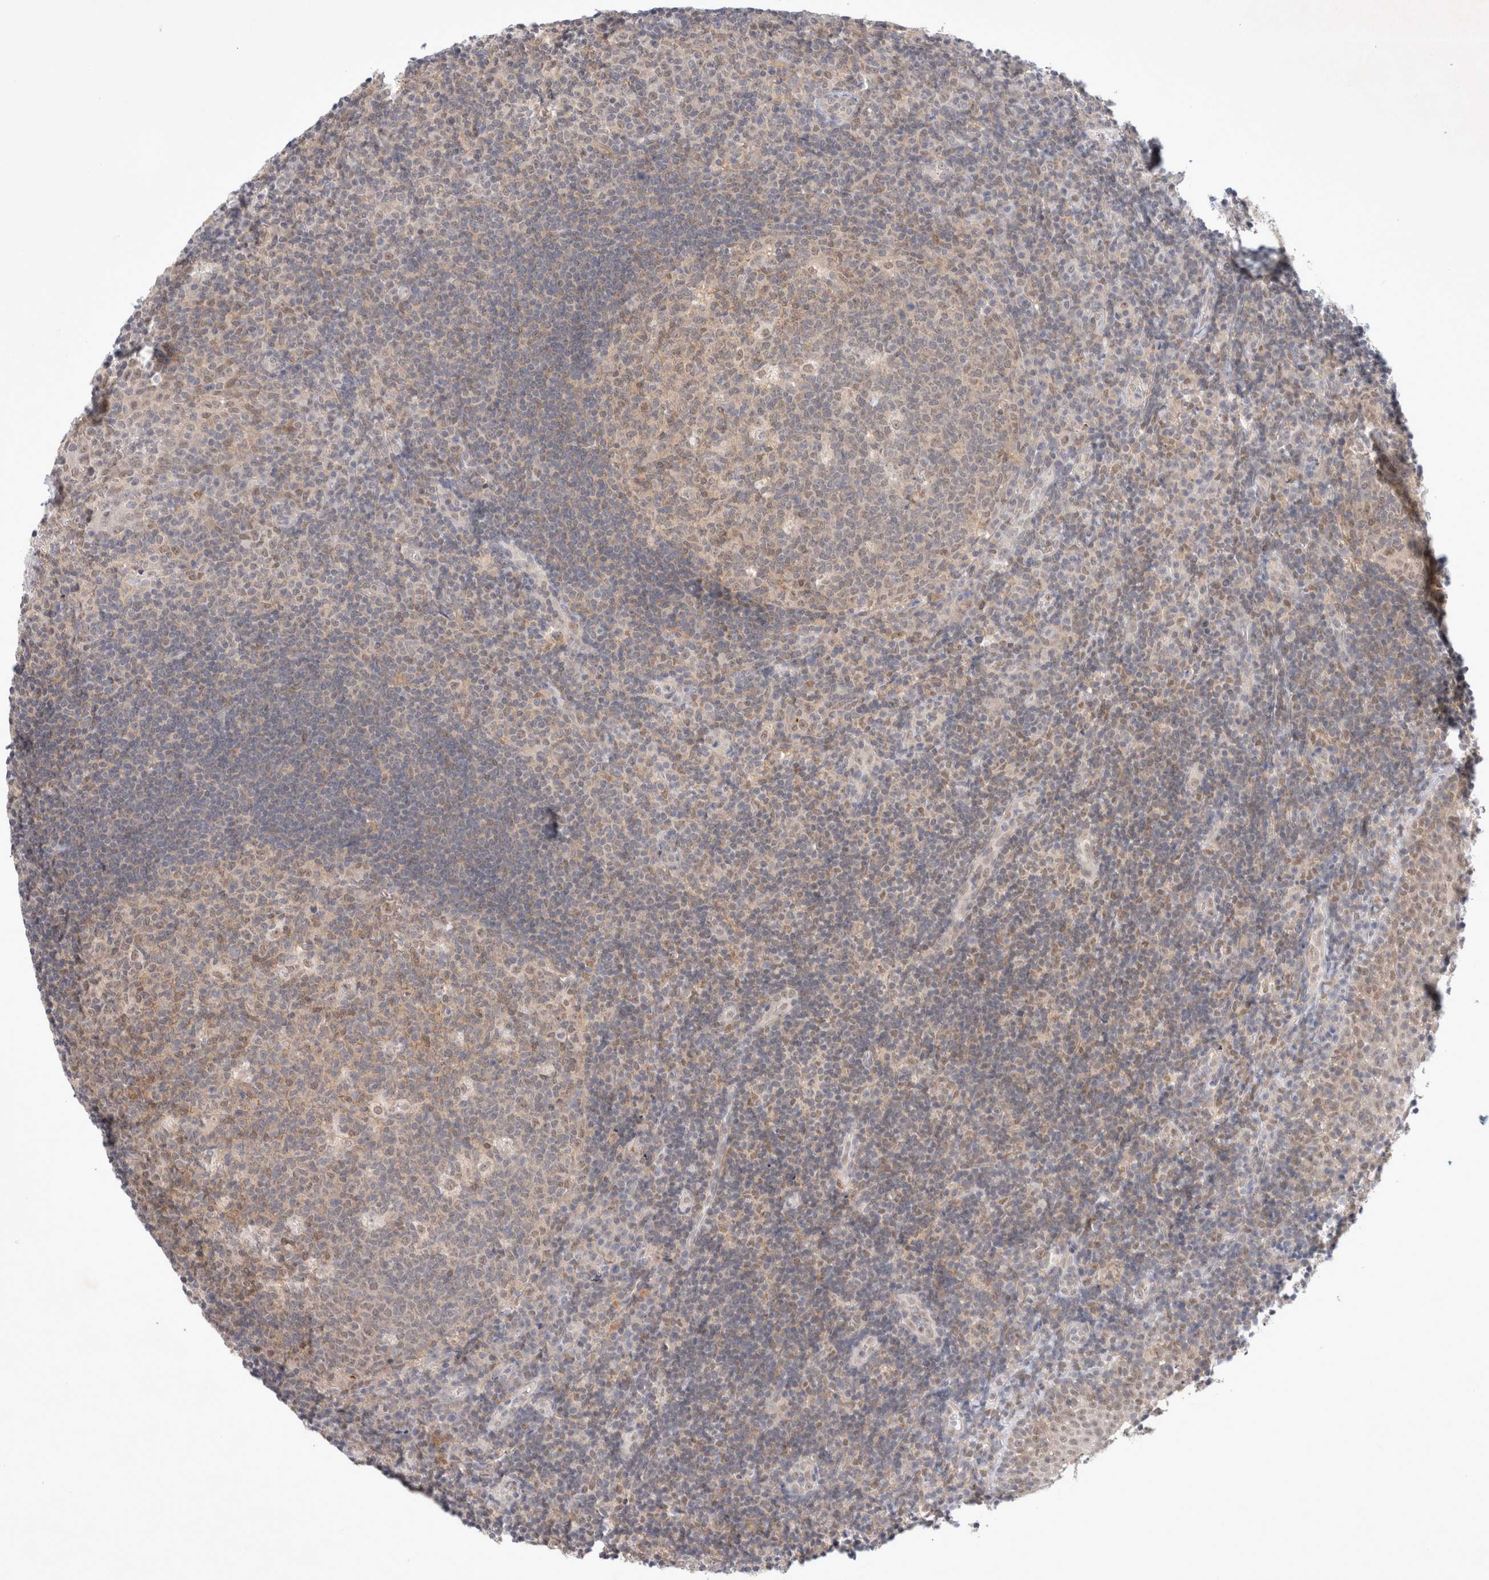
{"staining": {"intensity": "weak", "quantity": "25%-75%", "location": "cytoplasmic/membranous"}, "tissue": "tonsil", "cell_type": "Germinal center cells", "image_type": "normal", "snomed": [{"axis": "morphology", "description": "Normal tissue, NOS"}, {"axis": "topography", "description": "Tonsil"}], "caption": "Protein expression analysis of normal human tonsil reveals weak cytoplasmic/membranous positivity in about 25%-75% of germinal center cells. (brown staining indicates protein expression, while blue staining denotes nuclei).", "gene": "FBXO42", "patient": {"sex": "female", "age": 40}}